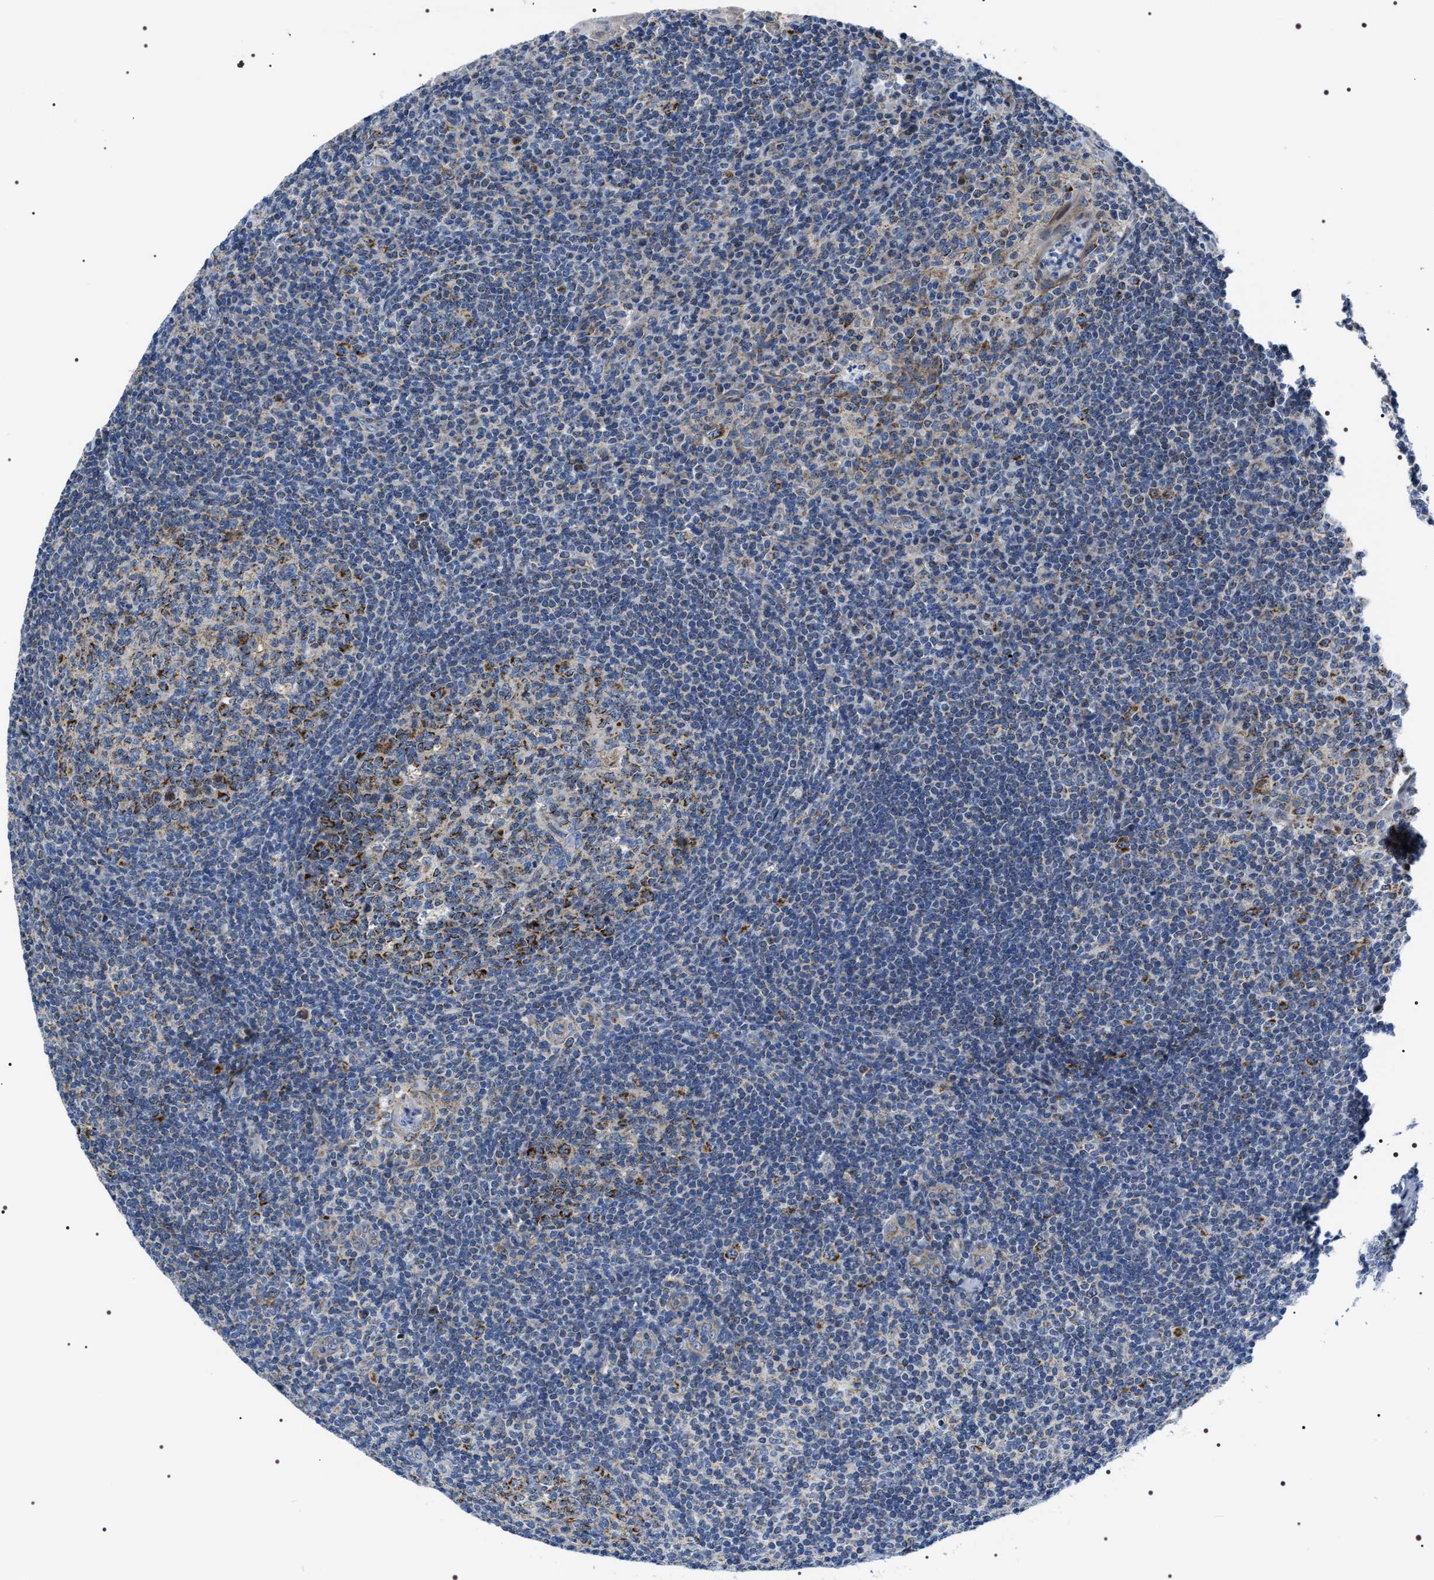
{"staining": {"intensity": "moderate", "quantity": ">75%", "location": "cytoplasmic/membranous"}, "tissue": "tonsil", "cell_type": "Germinal center cells", "image_type": "normal", "snomed": [{"axis": "morphology", "description": "Normal tissue, NOS"}, {"axis": "topography", "description": "Tonsil"}], "caption": "Protein staining shows moderate cytoplasmic/membranous expression in approximately >75% of germinal center cells in normal tonsil.", "gene": "NTMT1", "patient": {"sex": "male", "age": 37}}